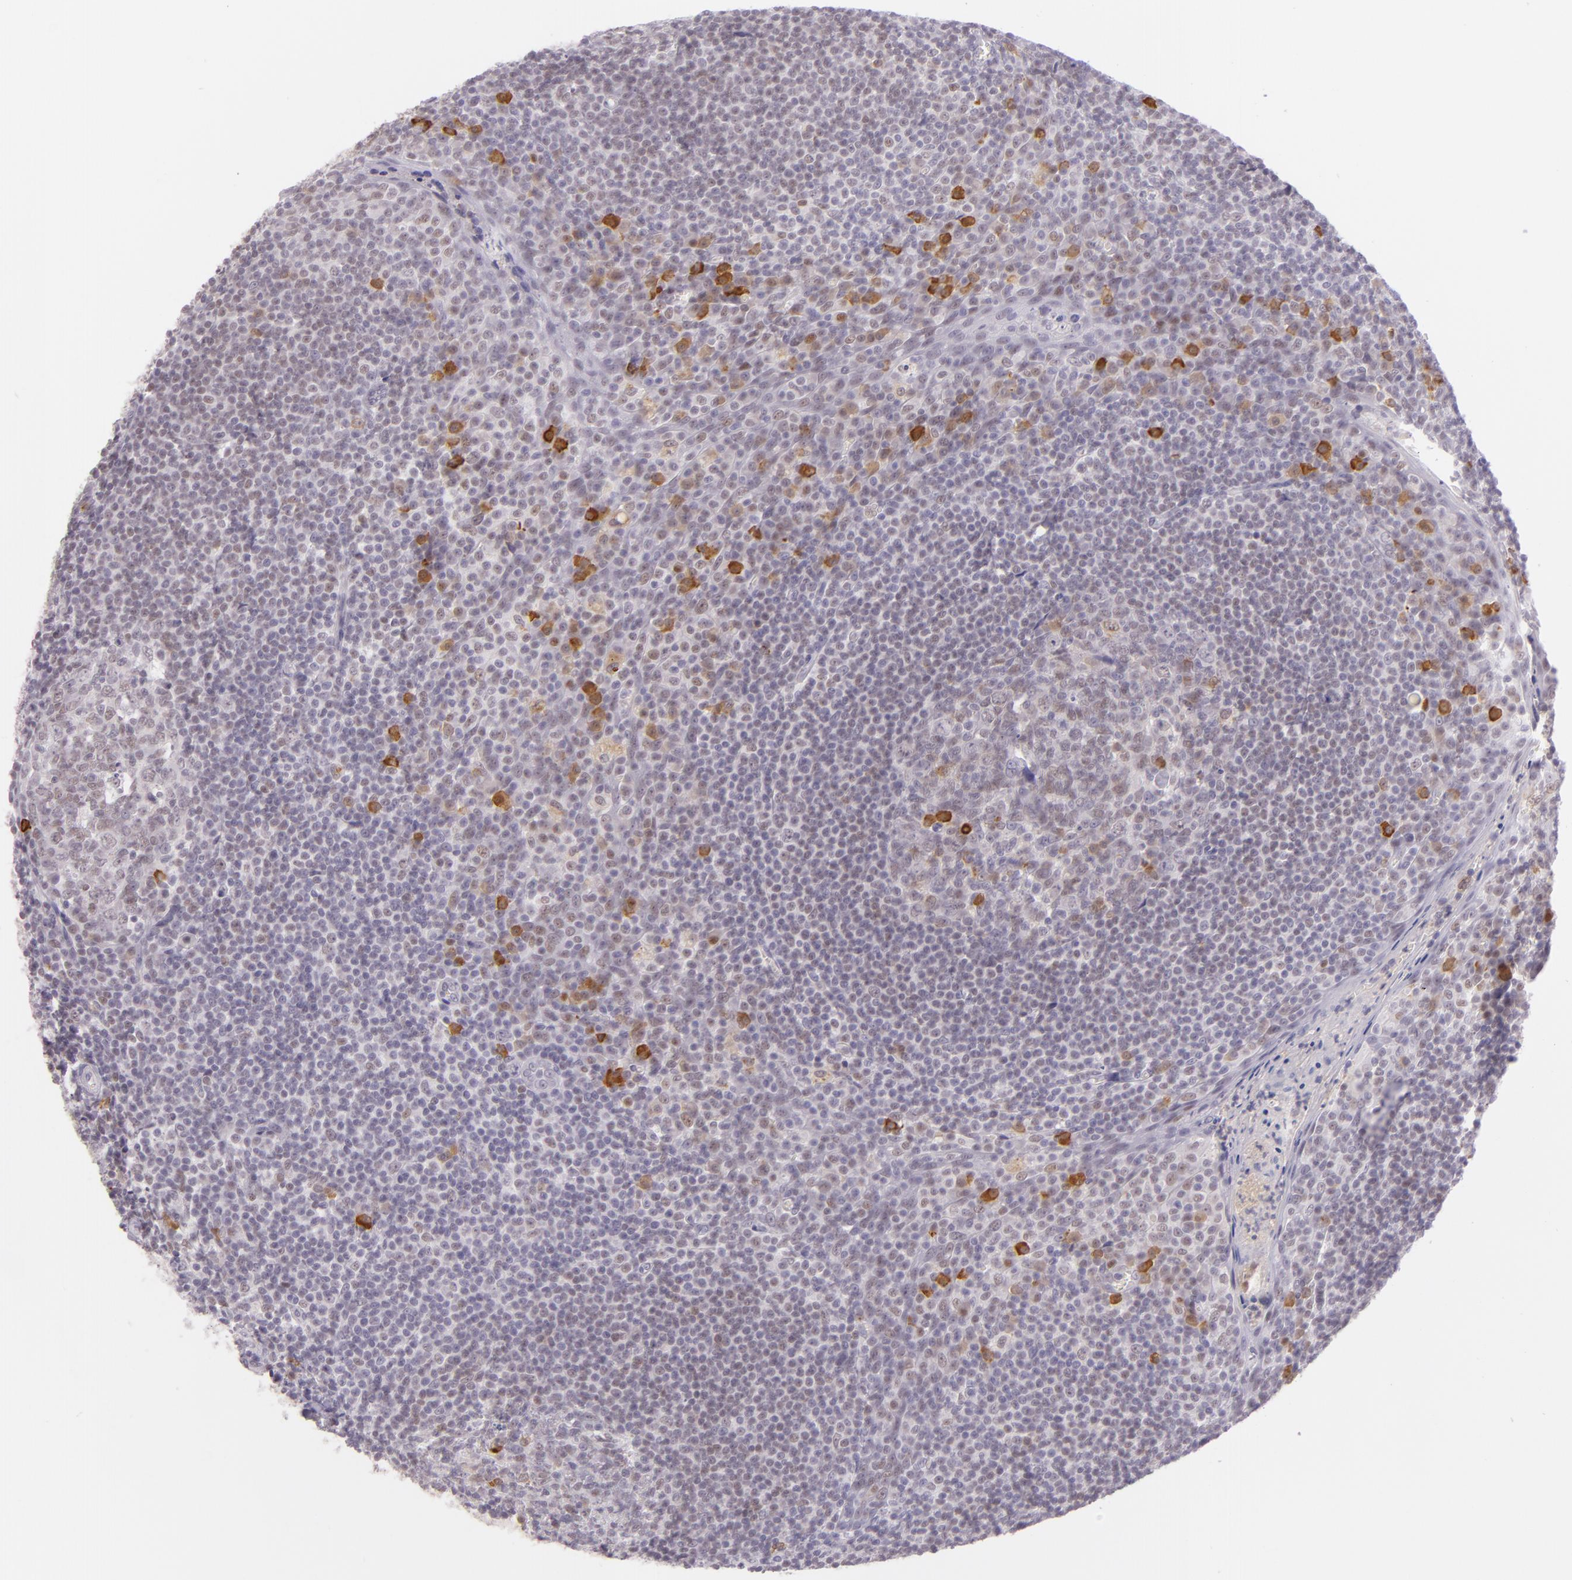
{"staining": {"intensity": "weak", "quantity": "25%-75%", "location": "nuclear"}, "tissue": "tonsil", "cell_type": "Germinal center cells", "image_type": "normal", "snomed": [{"axis": "morphology", "description": "Normal tissue, NOS"}, {"axis": "topography", "description": "Tonsil"}], "caption": "Tonsil stained for a protein (brown) exhibits weak nuclear positive staining in approximately 25%-75% of germinal center cells.", "gene": "CHEK2", "patient": {"sex": "male", "age": 31}}